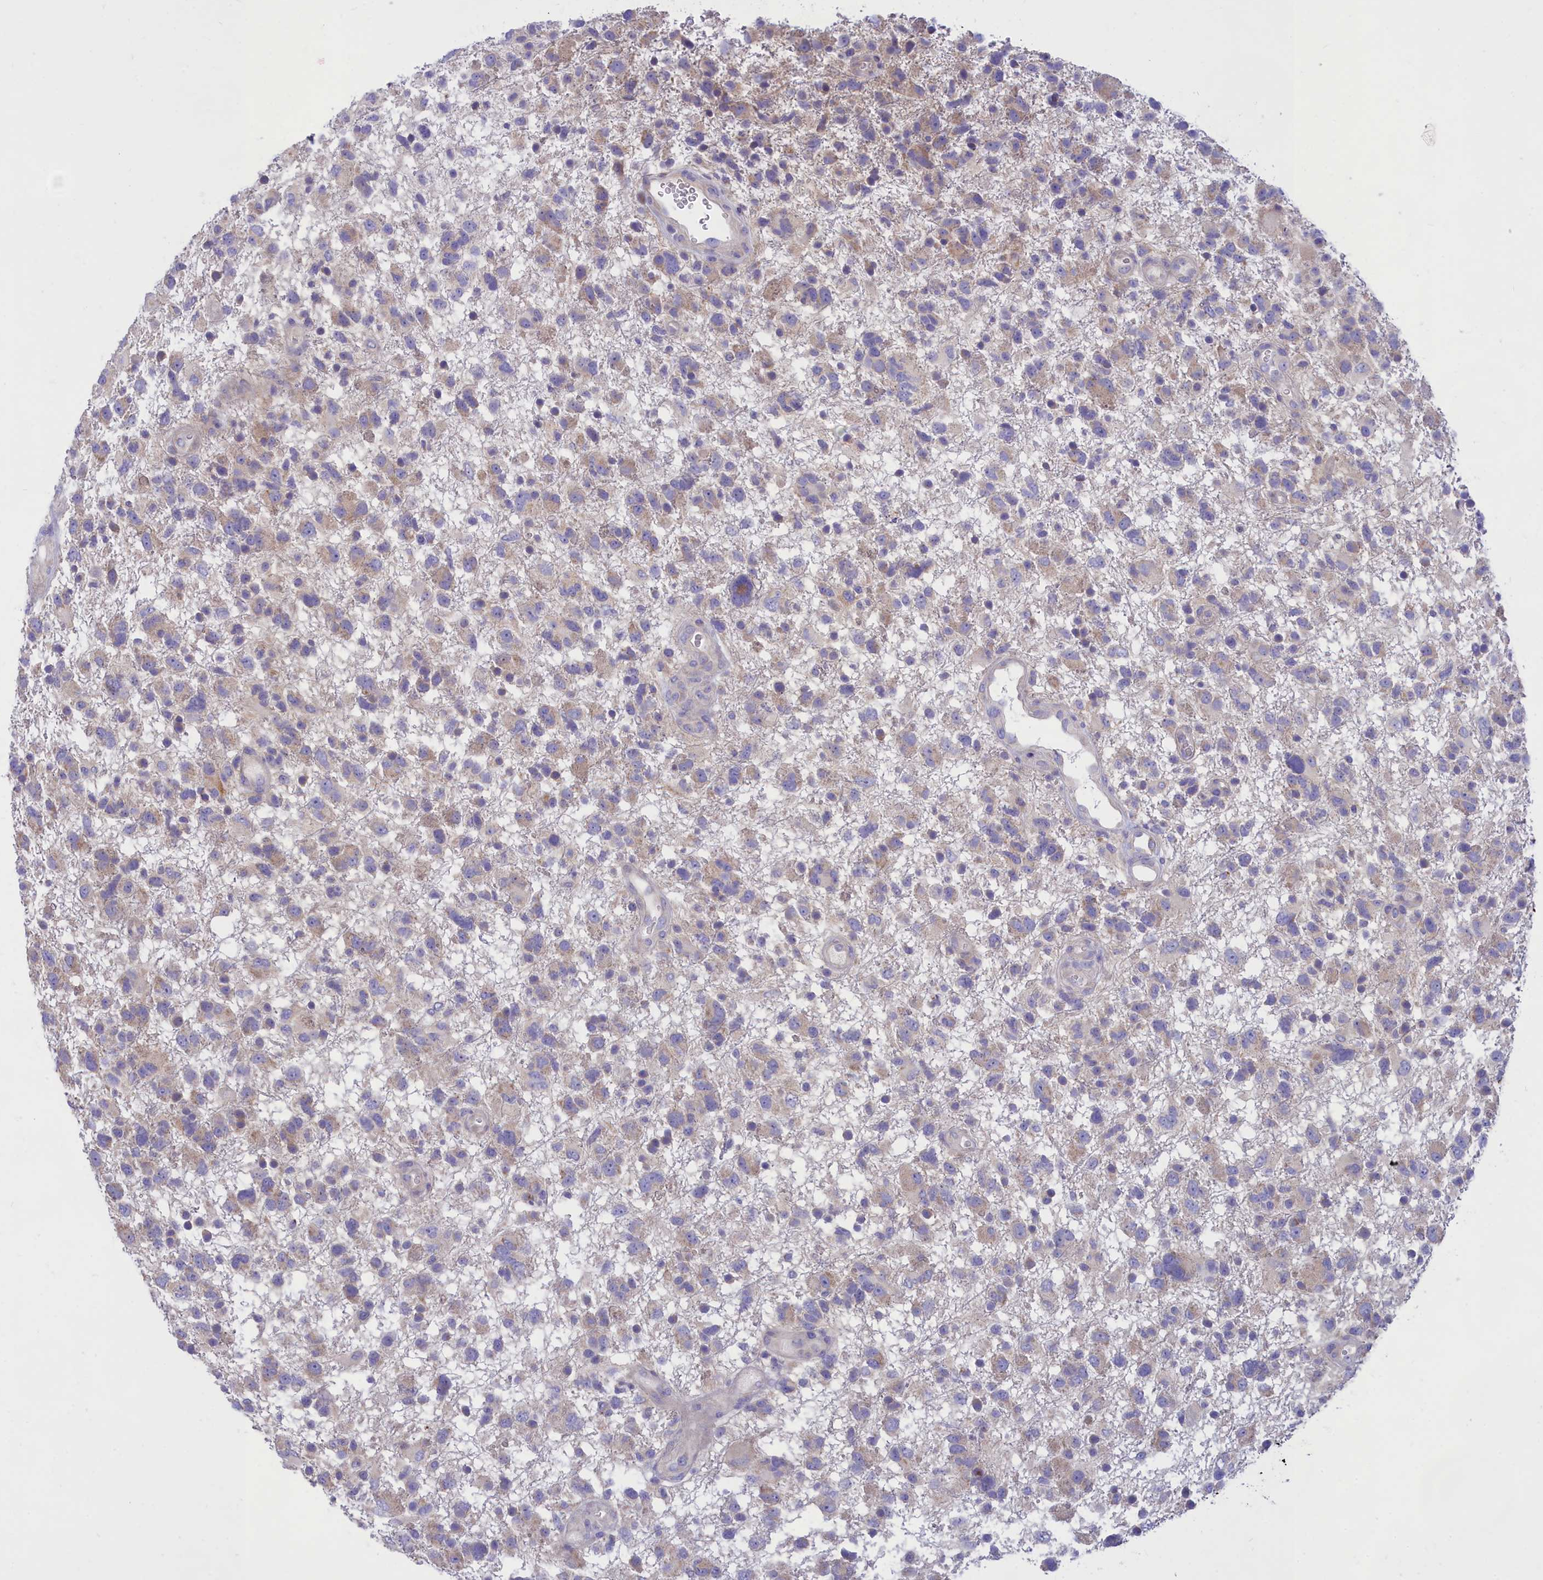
{"staining": {"intensity": "weak", "quantity": "25%-75%", "location": "cytoplasmic/membranous"}, "tissue": "glioma", "cell_type": "Tumor cells", "image_type": "cancer", "snomed": [{"axis": "morphology", "description": "Glioma, malignant, High grade"}, {"axis": "topography", "description": "Brain"}], "caption": "This histopathology image reveals immunohistochemistry (IHC) staining of human high-grade glioma (malignant), with low weak cytoplasmic/membranous staining in about 25%-75% of tumor cells.", "gene": "TMEM30B", "patient": {"sex": "male", "age": 61}}